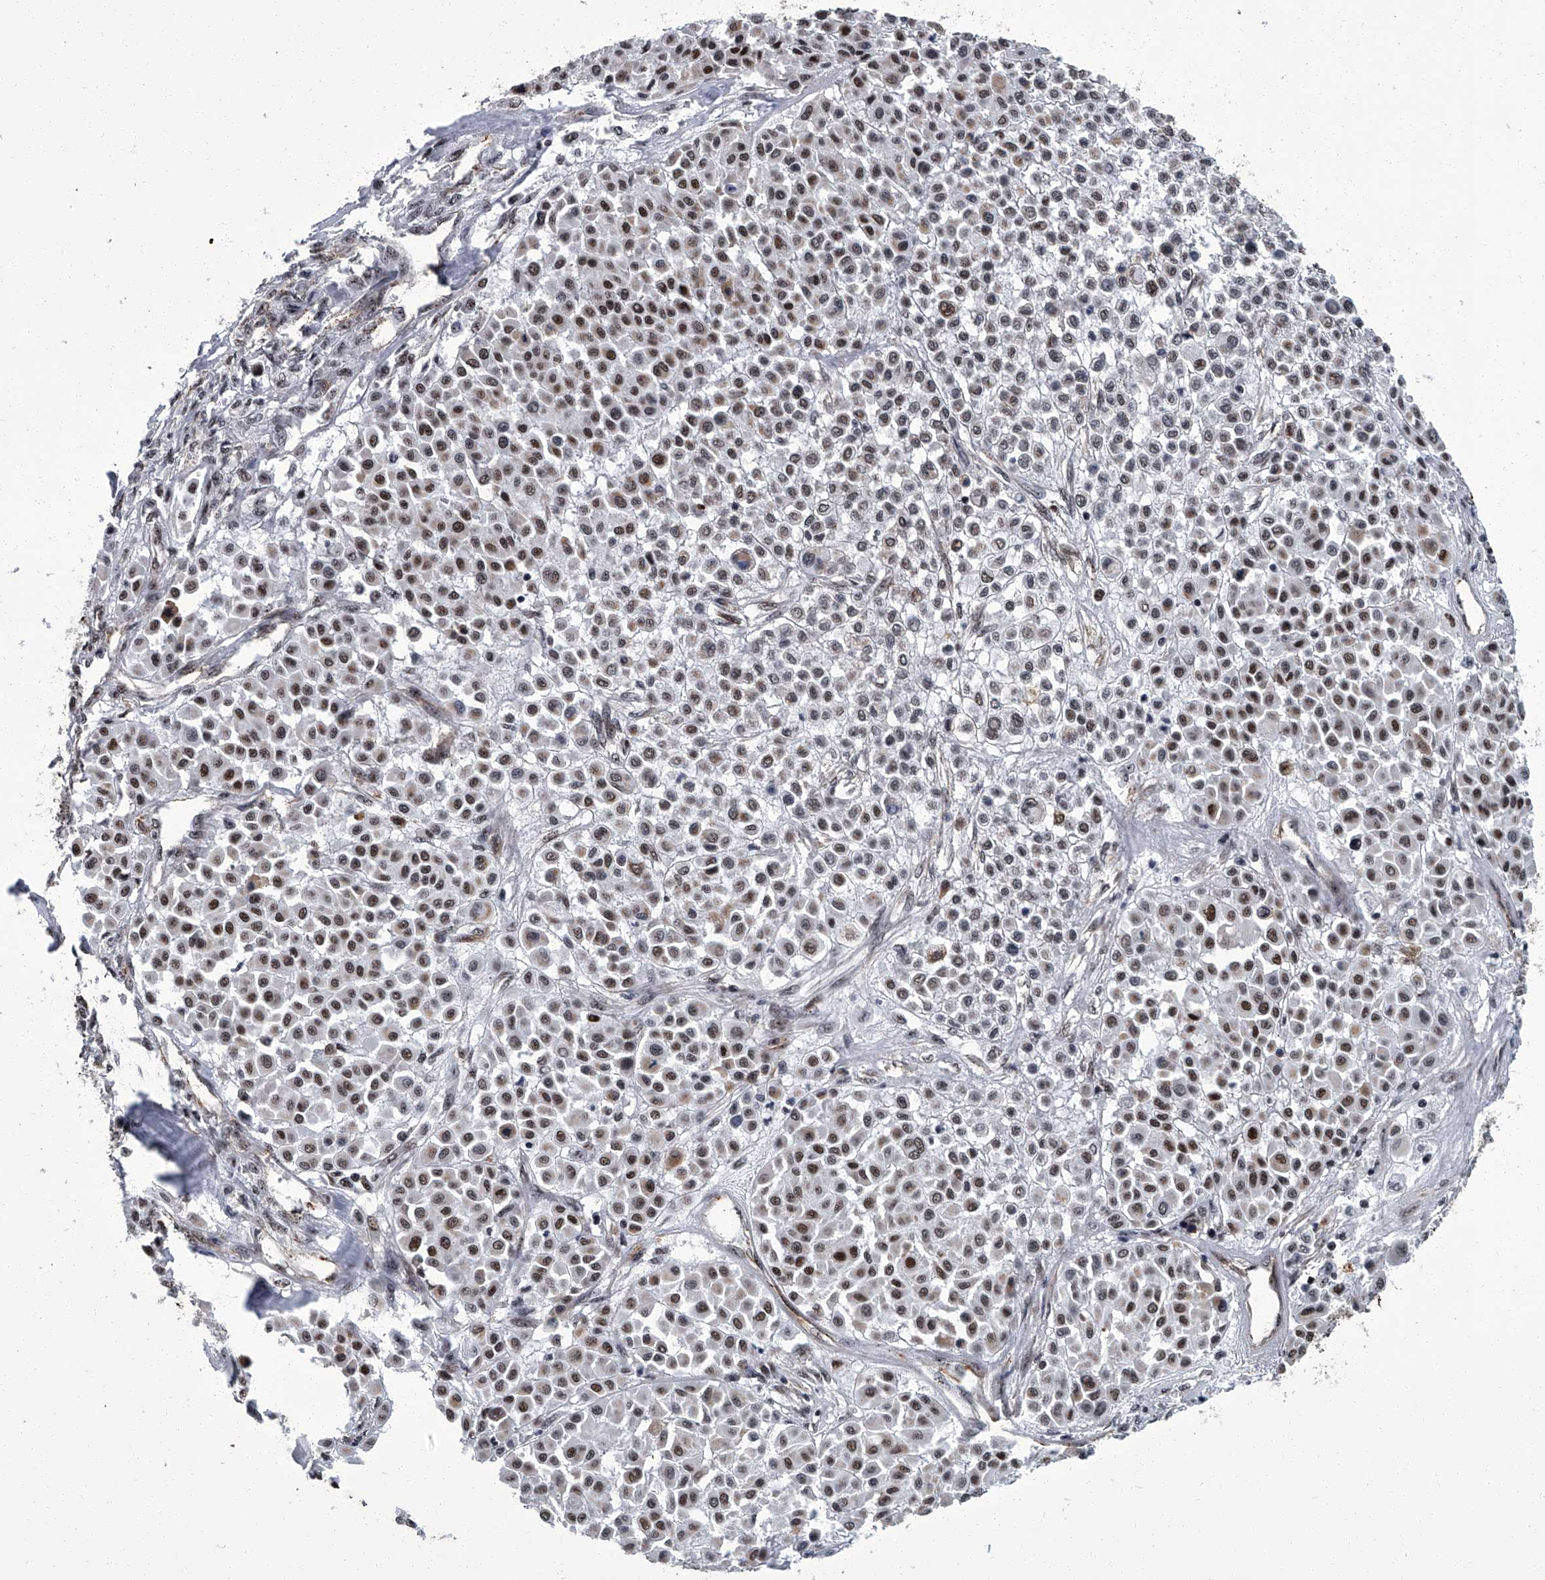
{"staining": {"intensity": "moderate", "quantity": "25%-75%", "location": "cytoplasmic/membranous,nuclear"}, "tissue": "melanoma", "cell_type": "Tumor cells", "image_type": "cancer", "snomed": [{"axis": "morphology", "description": "Malignant melanoma, Metastatic site"}, {"axis": "topography", "description": "Soft tissue"}], "caption": "Melanoma tissue exhibits moderate cytoplasmic/membranous and nuclear staining in about 25%-75% of tumor cells, visualized by immunohistochemistry.", "gene": "ZNF518B", "patient": {"sex": "male", "age": 41}}